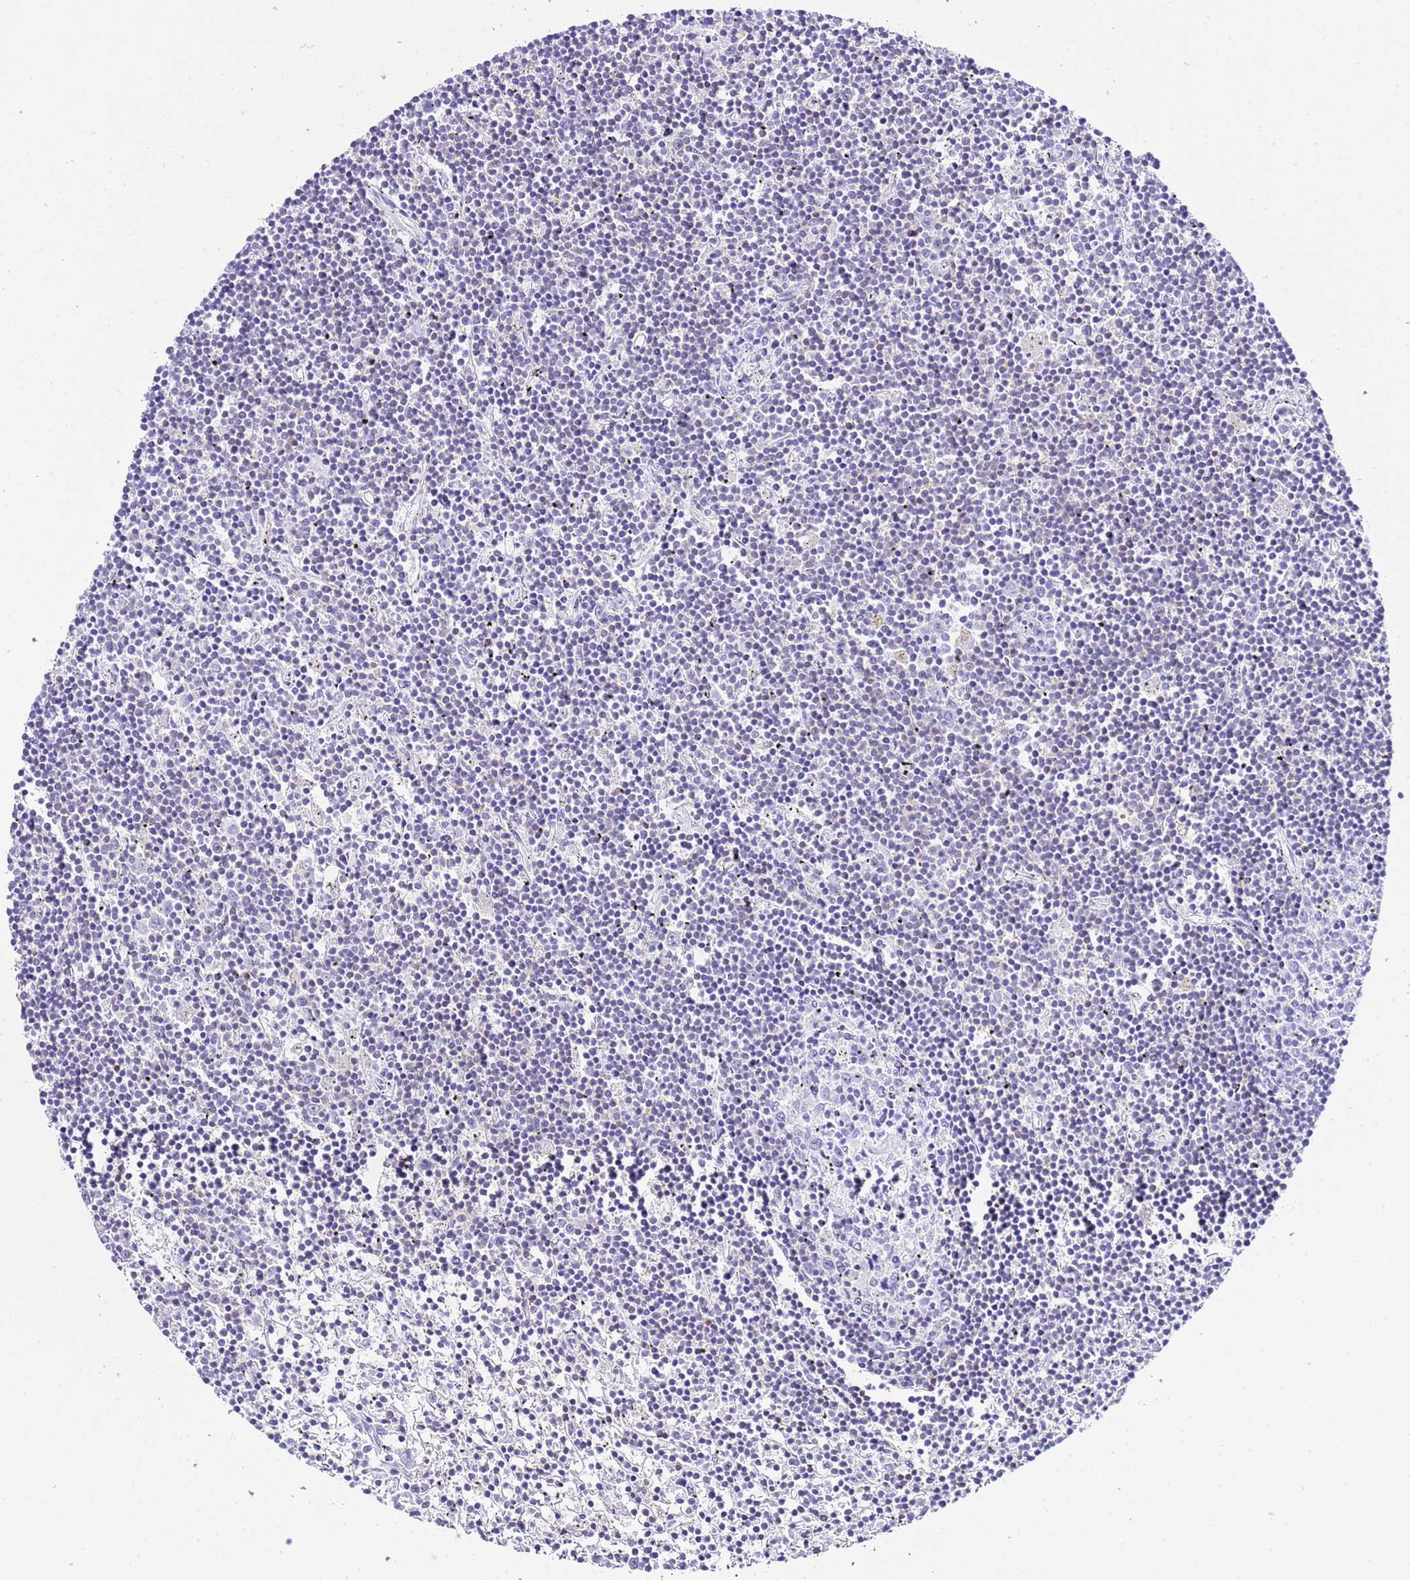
{"staining": {"intensity": "negative", "quantity": "none", "location": "none"}, "tissue": "lymphoma", "cell_type": "Tumor cells", "image_type": "cancer", "snomed": [{"axis": "morphology", "description": "Malignant lymphoma, non-Hodgkin's type, Low grade"}, {"axis": "topography", "description": "Spleen"}], "caption": "Lymphoma was stained to show a protein in brown. There is no significant positivity in tumor cells.", "gene": "CNN2", "patient": {"sex": "male", "age": 76}}